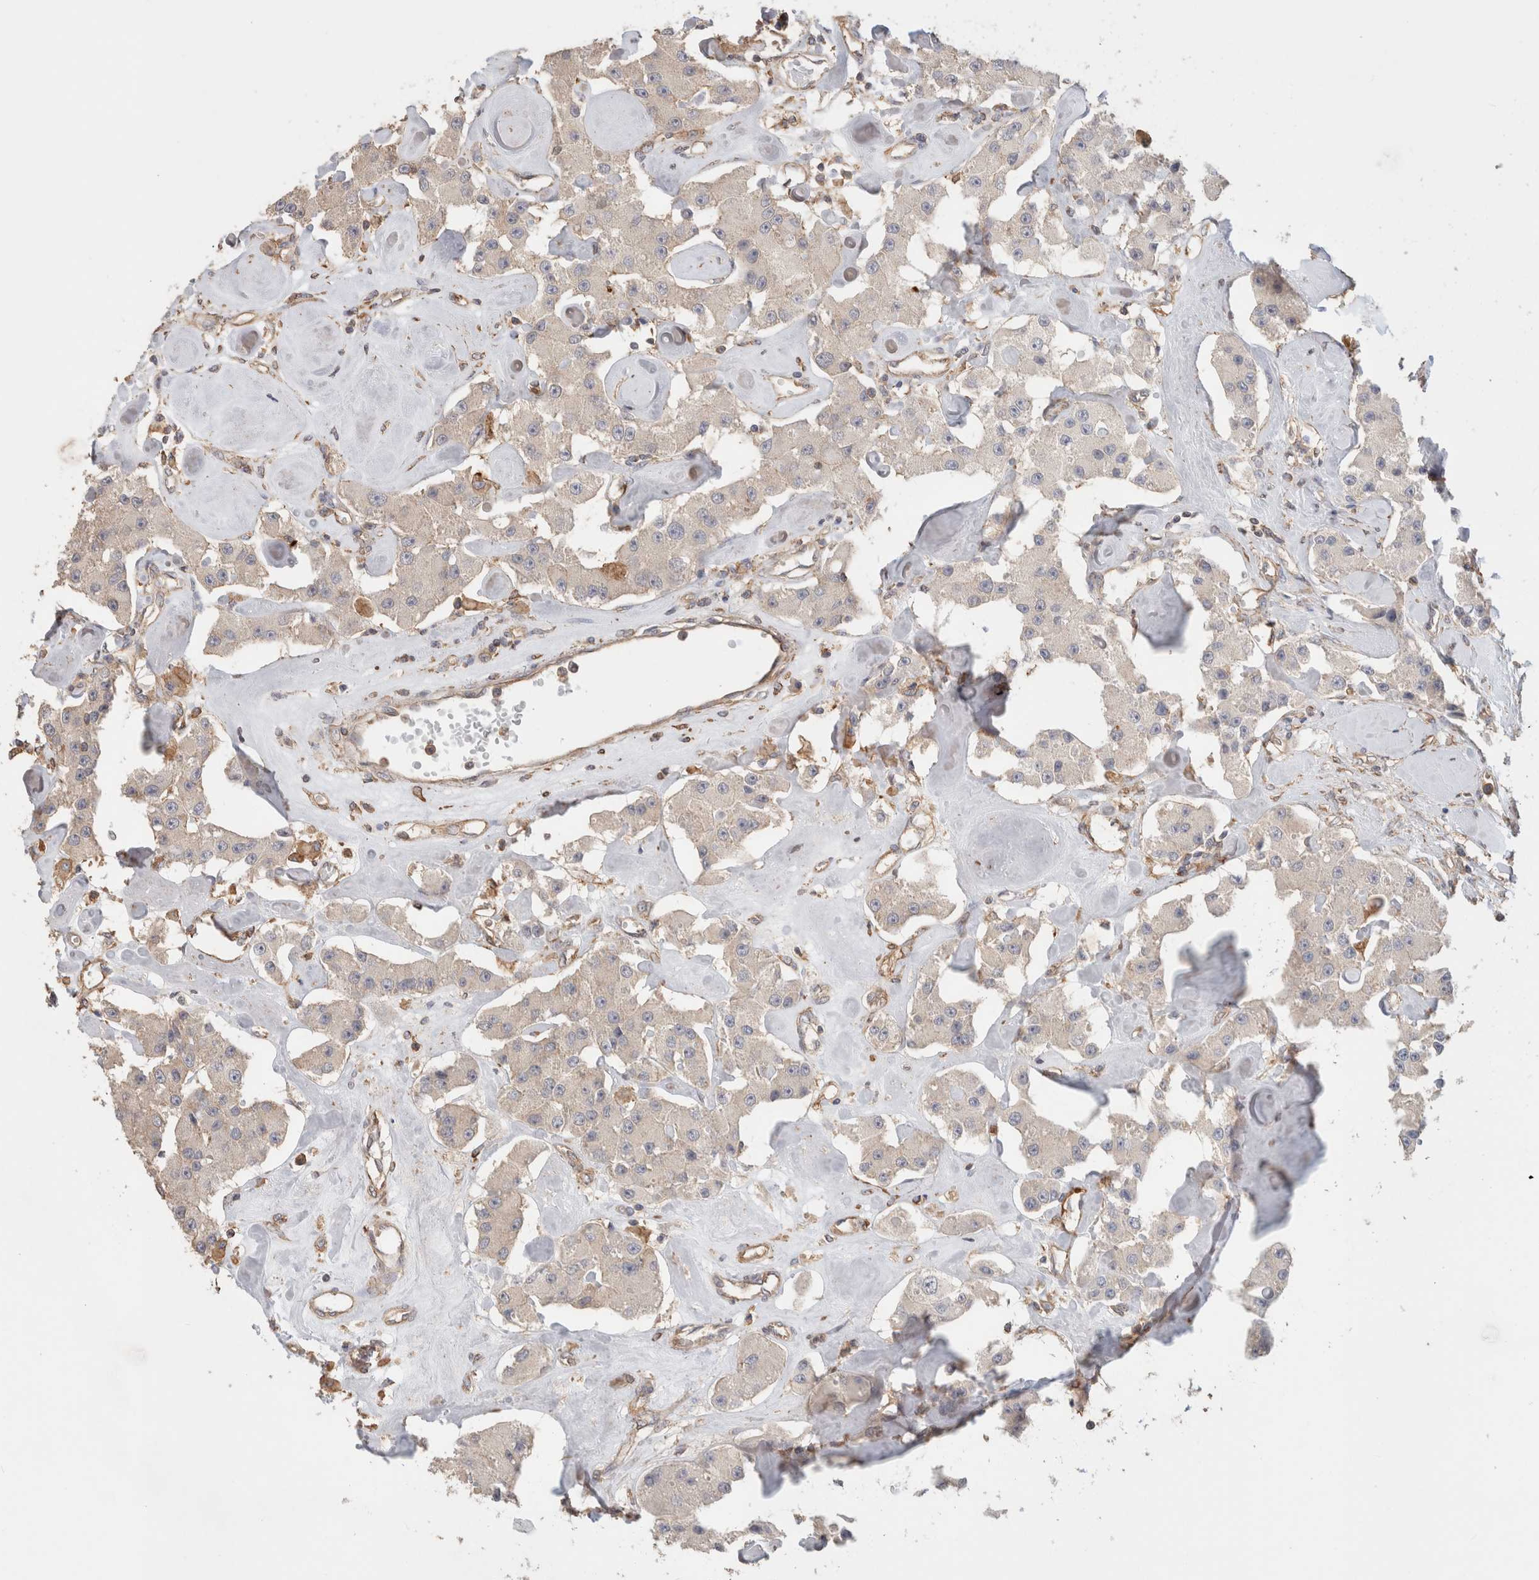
{"staining": {"intensity": "negative", "quantity": "none", "location": "none"}, "tissue": "carcinoid", "cell_type": "Tumor cells", "image_type": "cancer", "snomed": [{"axis": "morphology", "description": "Carcinoid, malignant, NOS"}, {"axis": "topography", "description": "Pancreas"}], "caption": "Tumor cells are negative for brown protein staining in carcinoid. (DAB immunohistochemistry (IHC) visualized using brightfield microscopy, high magnification).", "gene": "CFAP418", "patient": {"sex": "male", "age": 41}}